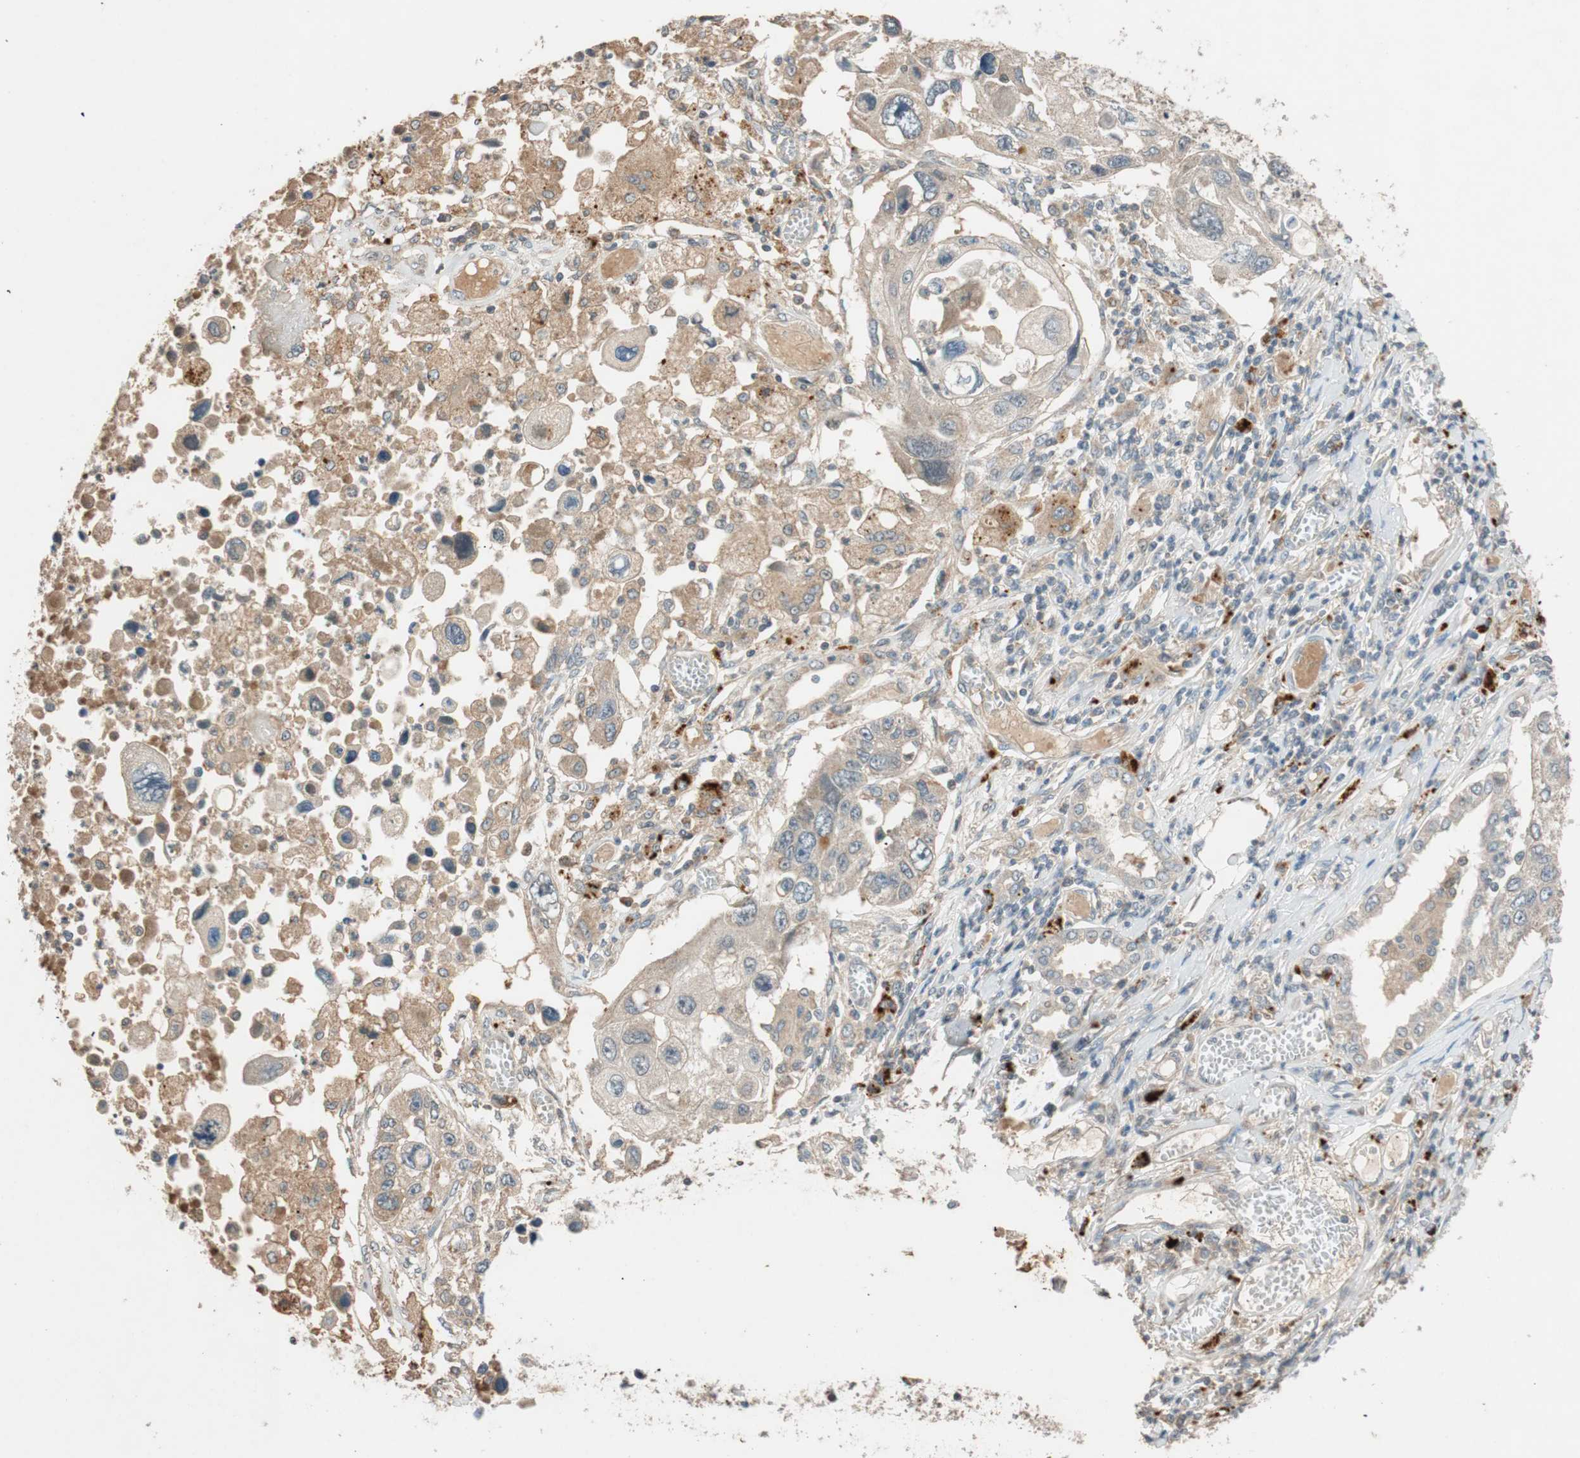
{"staining": {"intensity": "weak", "quantity": ">75%", "location": "cytoplasmic/membranous"}, "tissue": "lung cancer", "cell_type": "Tumor cells", "image_type": "cancer", "snomed": [{"axis": "morphology", "description": "Squamous cell carcinoma, NOS"}, {"axis": "topography", "description": "Lung"}], "caption": "A high-resolution photomicrograph shows IHC staining of lung cancer (squamous cell carcinoma), which shows weak cytoplasmic/membranous expression in about >75% of tumor cells.", "gene": "GLB1", "patient": {"sex": "male", "age": 71}}